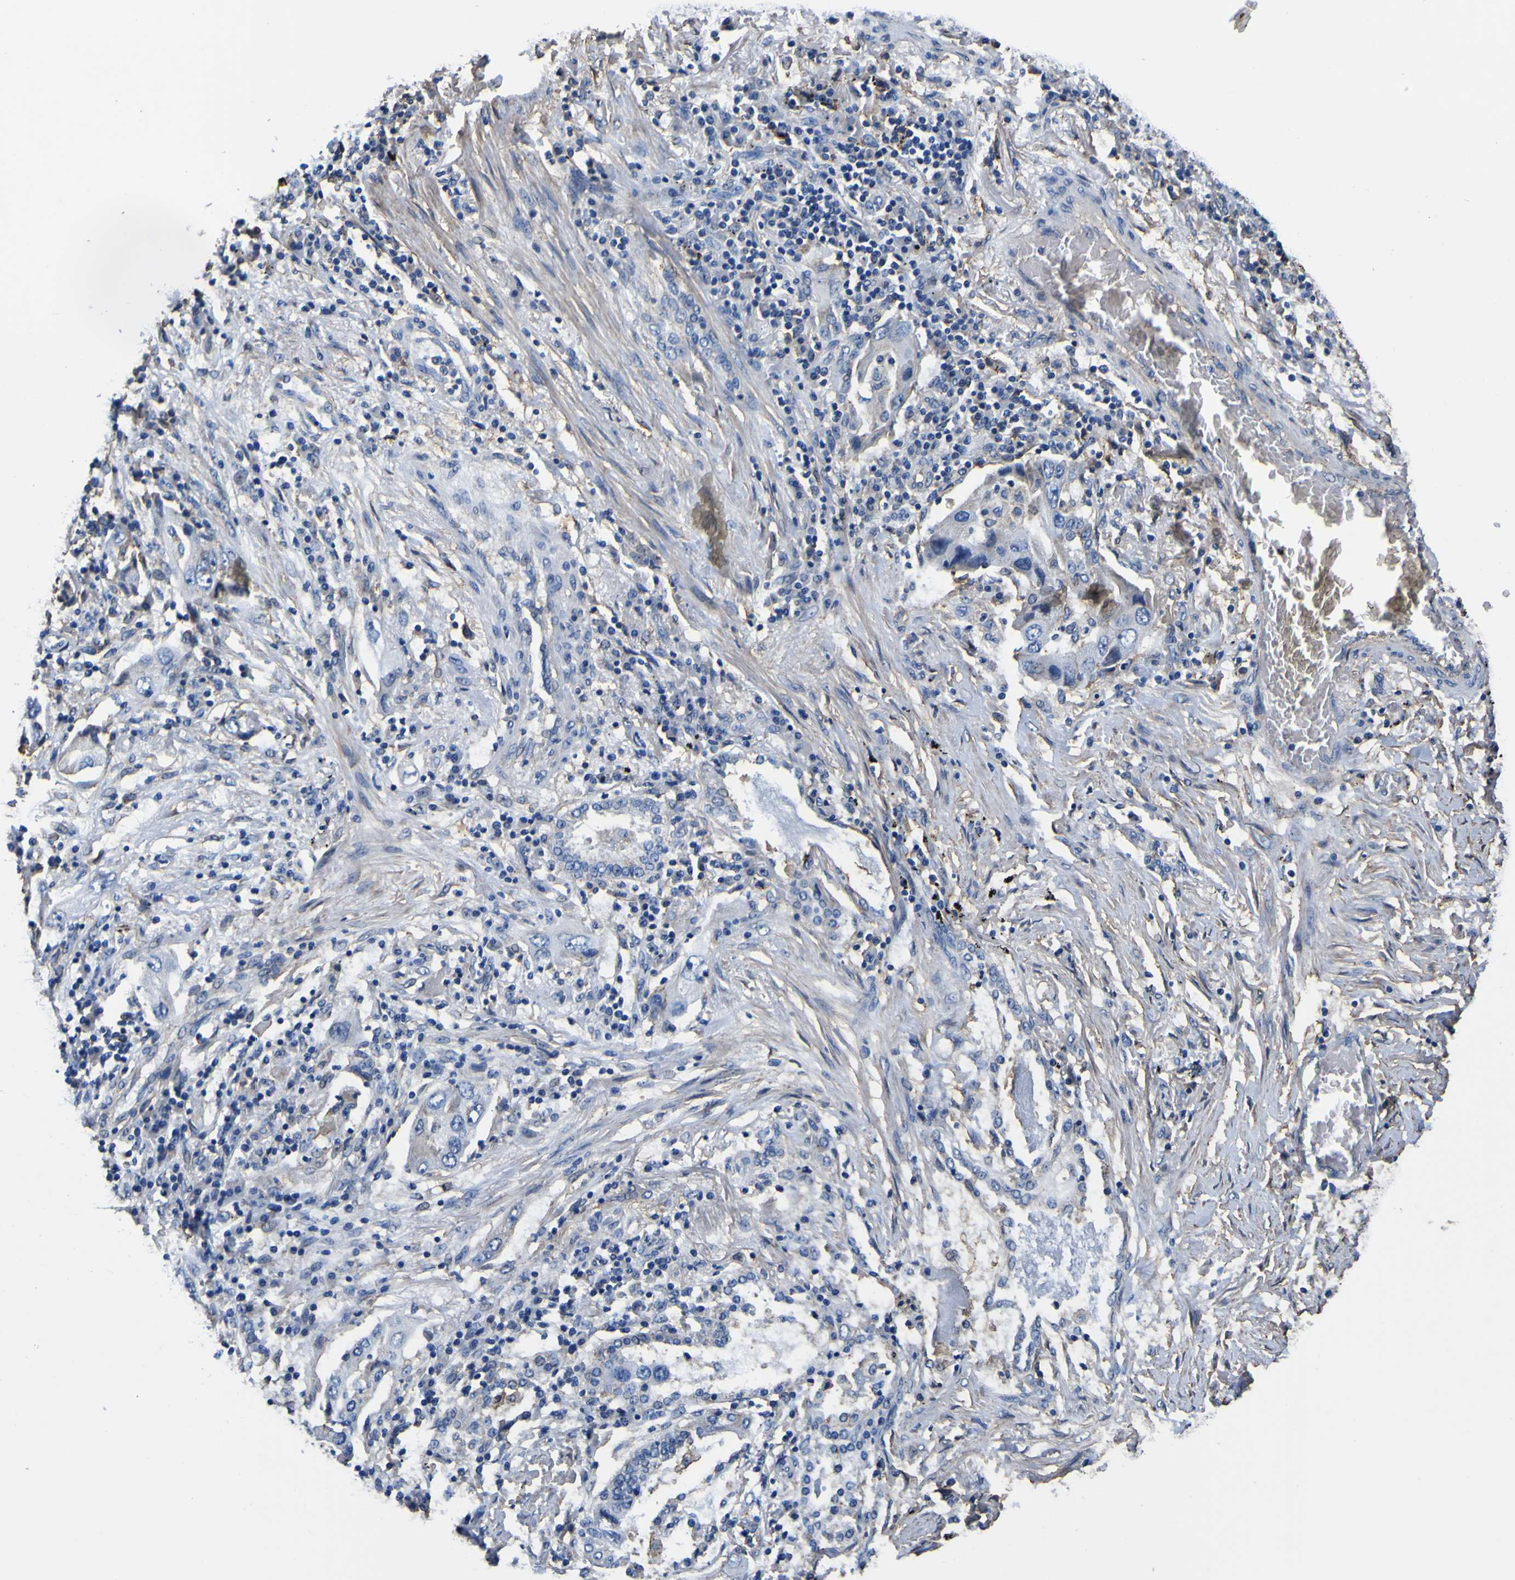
{"staining": {"intensity": "negative", "quantity": "none", "location": "none"}, "tissue": "lung cancer", "cell_type": "Tumor cells", "image_type": "cancer", "snomed": [{"axis": "morphology", "description": "Adenocarcinoma, NOS"}, {"axis": "topography", "description": "Lung"}], "caption": "DAB immunohistochemical staining of human lung cancer demonstrates no significant staining in tumor cells.", "gene": "PXDN", "patient": {"sex": "female", "age": 65}}